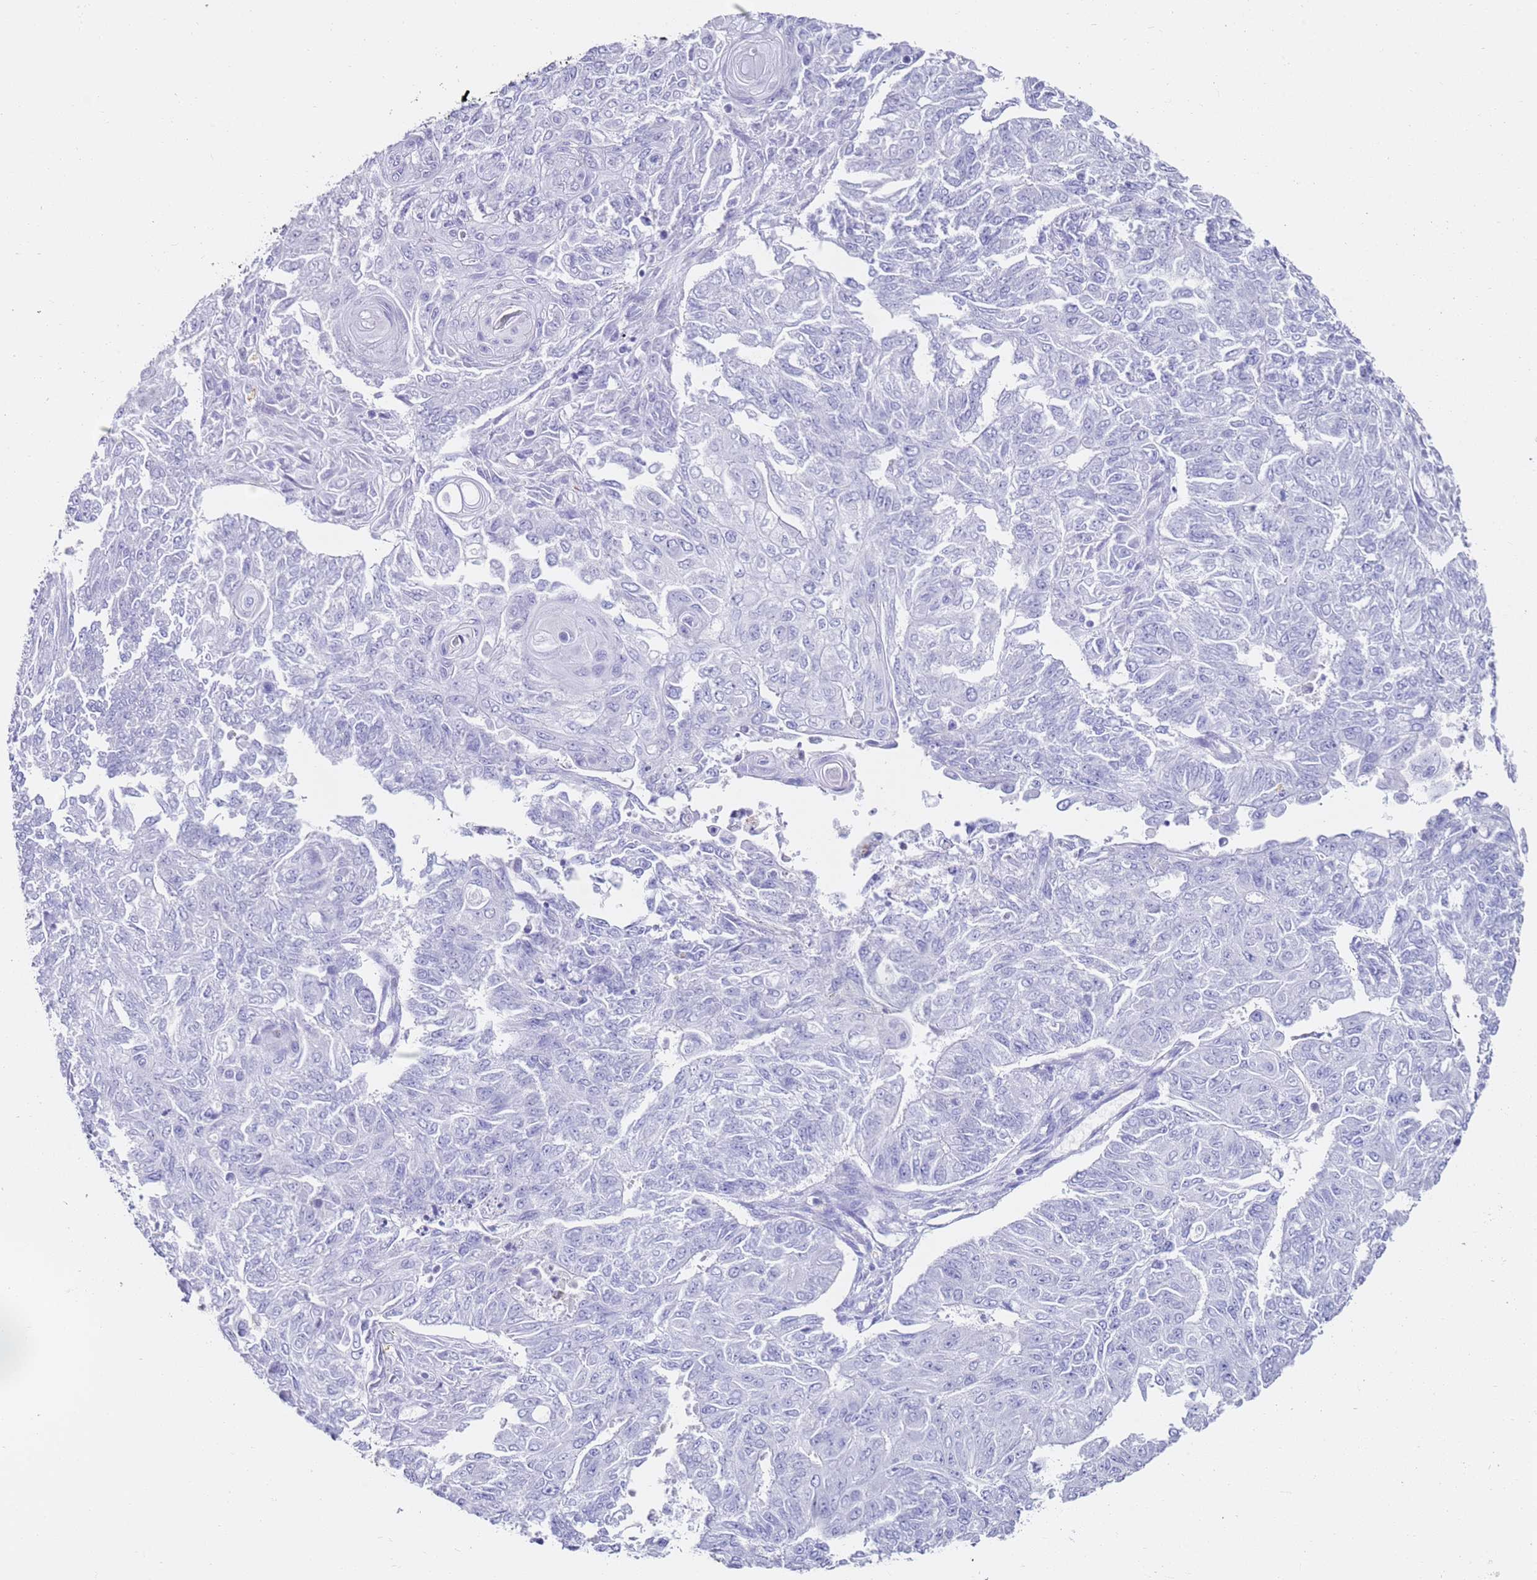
{"staining": {"intensity": "negative", "quantity": "none", "location": "none"}, "tissue": "endometrial cancer", "cell_type": "Tumor cells", "image_type": "cancer", "snomed": [{"axis": "morphology", "description": "Adenocarcinoma, NOS"}, {"axis": "topography", "description": "Endometrium"}], "caption": "Tumor cells are negative for brown protein staining in adenocarcinoma (endometrial).", "gene": "PTBP2", "patient": {"sex": "female", "age": 32}}